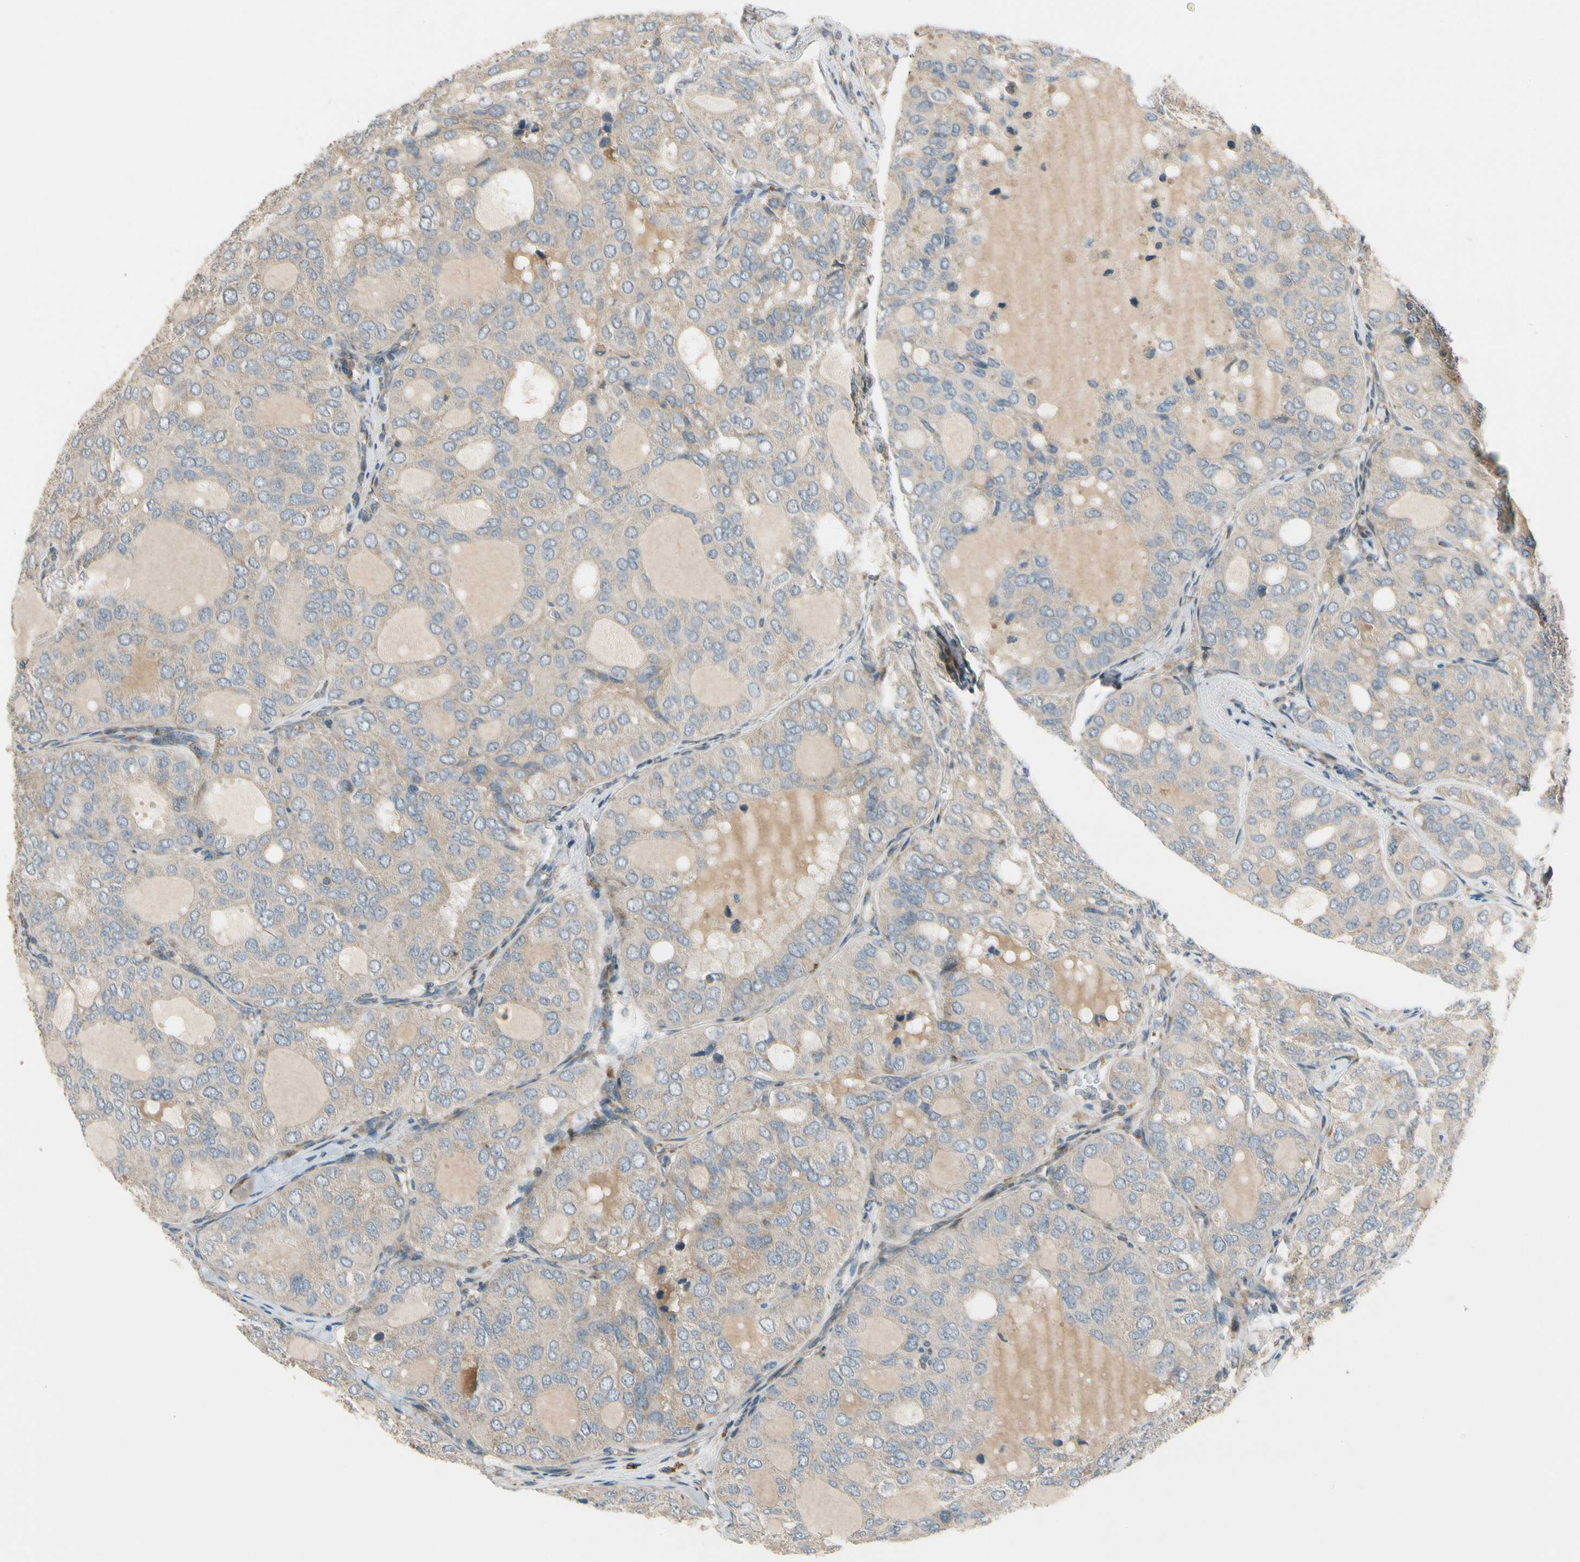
{"staining": {"intensity": "weak", "quantity": "25%-75%", "location": "cytoplasmic/membranous"}, "tissue": "thyroid cancer", "cell_type": "Tumor cells", "image_type": "cancer", "snomed": [{"axis": "morphology", "description": "Follicular adenoma carcinoma, NOS"}, {"axis": "topography", "description": "Thyroid gland"}], "caption": "Protein analysis of thyroid cancer tissue displays weak cytoplasmic/membranous positivity in about 25%-75% of tumor cells. Nuclei are stained in blue.", "gene": "MST1R", "patient": {"sex": "male", "age": 75}}